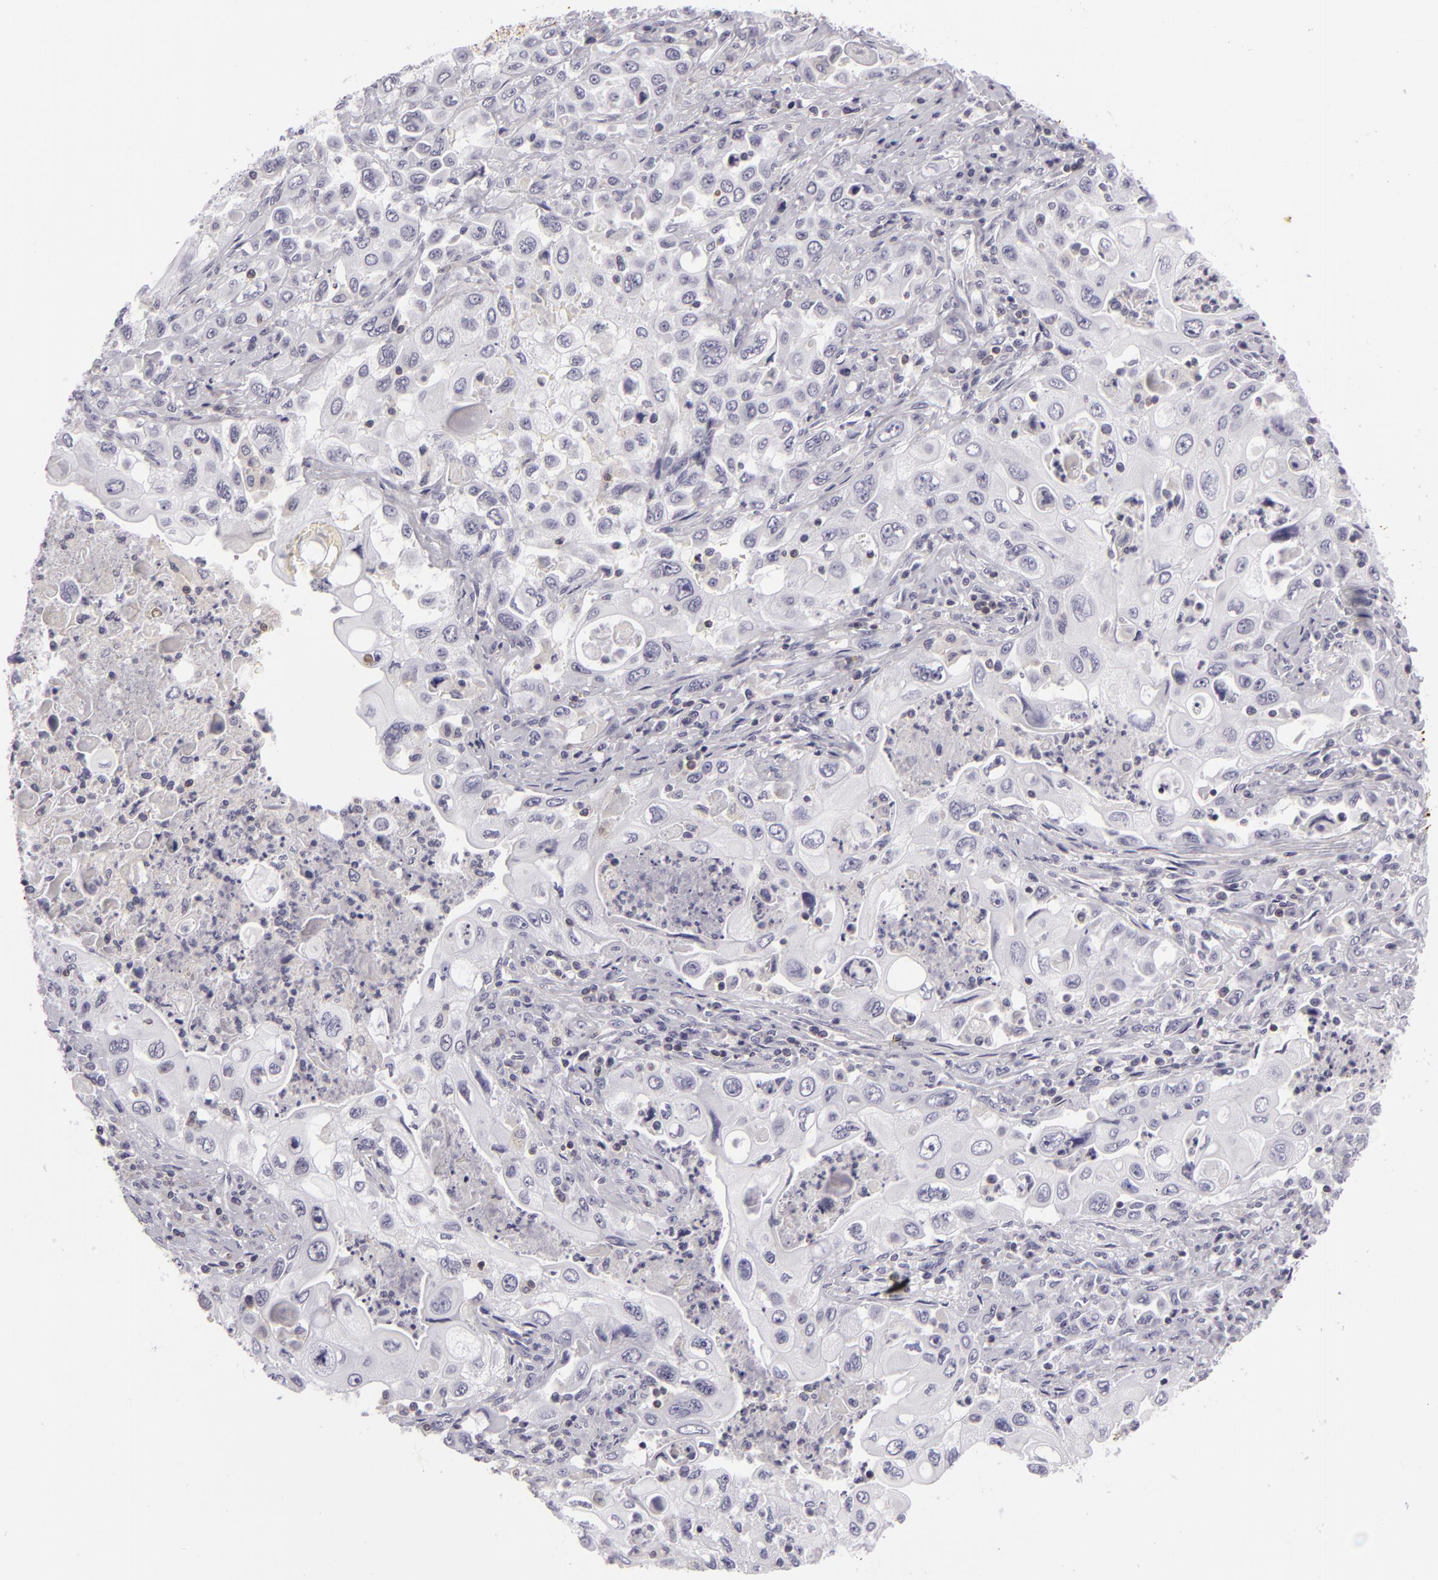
{"staining": {"intensity": "negative", "quantity": "none", "location": "none"}, "tissue": "pancreatic cancer", "cell_type": "Tumor cells", "image_type": "cancer", "snomed": [{"axis": "morphology", "description": "Adenocarcinoma, NOS"}, {"axis": "topography", "description": "Pancreas"}], "caption": "DAB immunohistochemical staining of adenocarcinoma (pancreatic) reveals no significant staining in tumor cells.", "gene": "KCNAB2", "patient": {"sex": "male", "age": 70}}